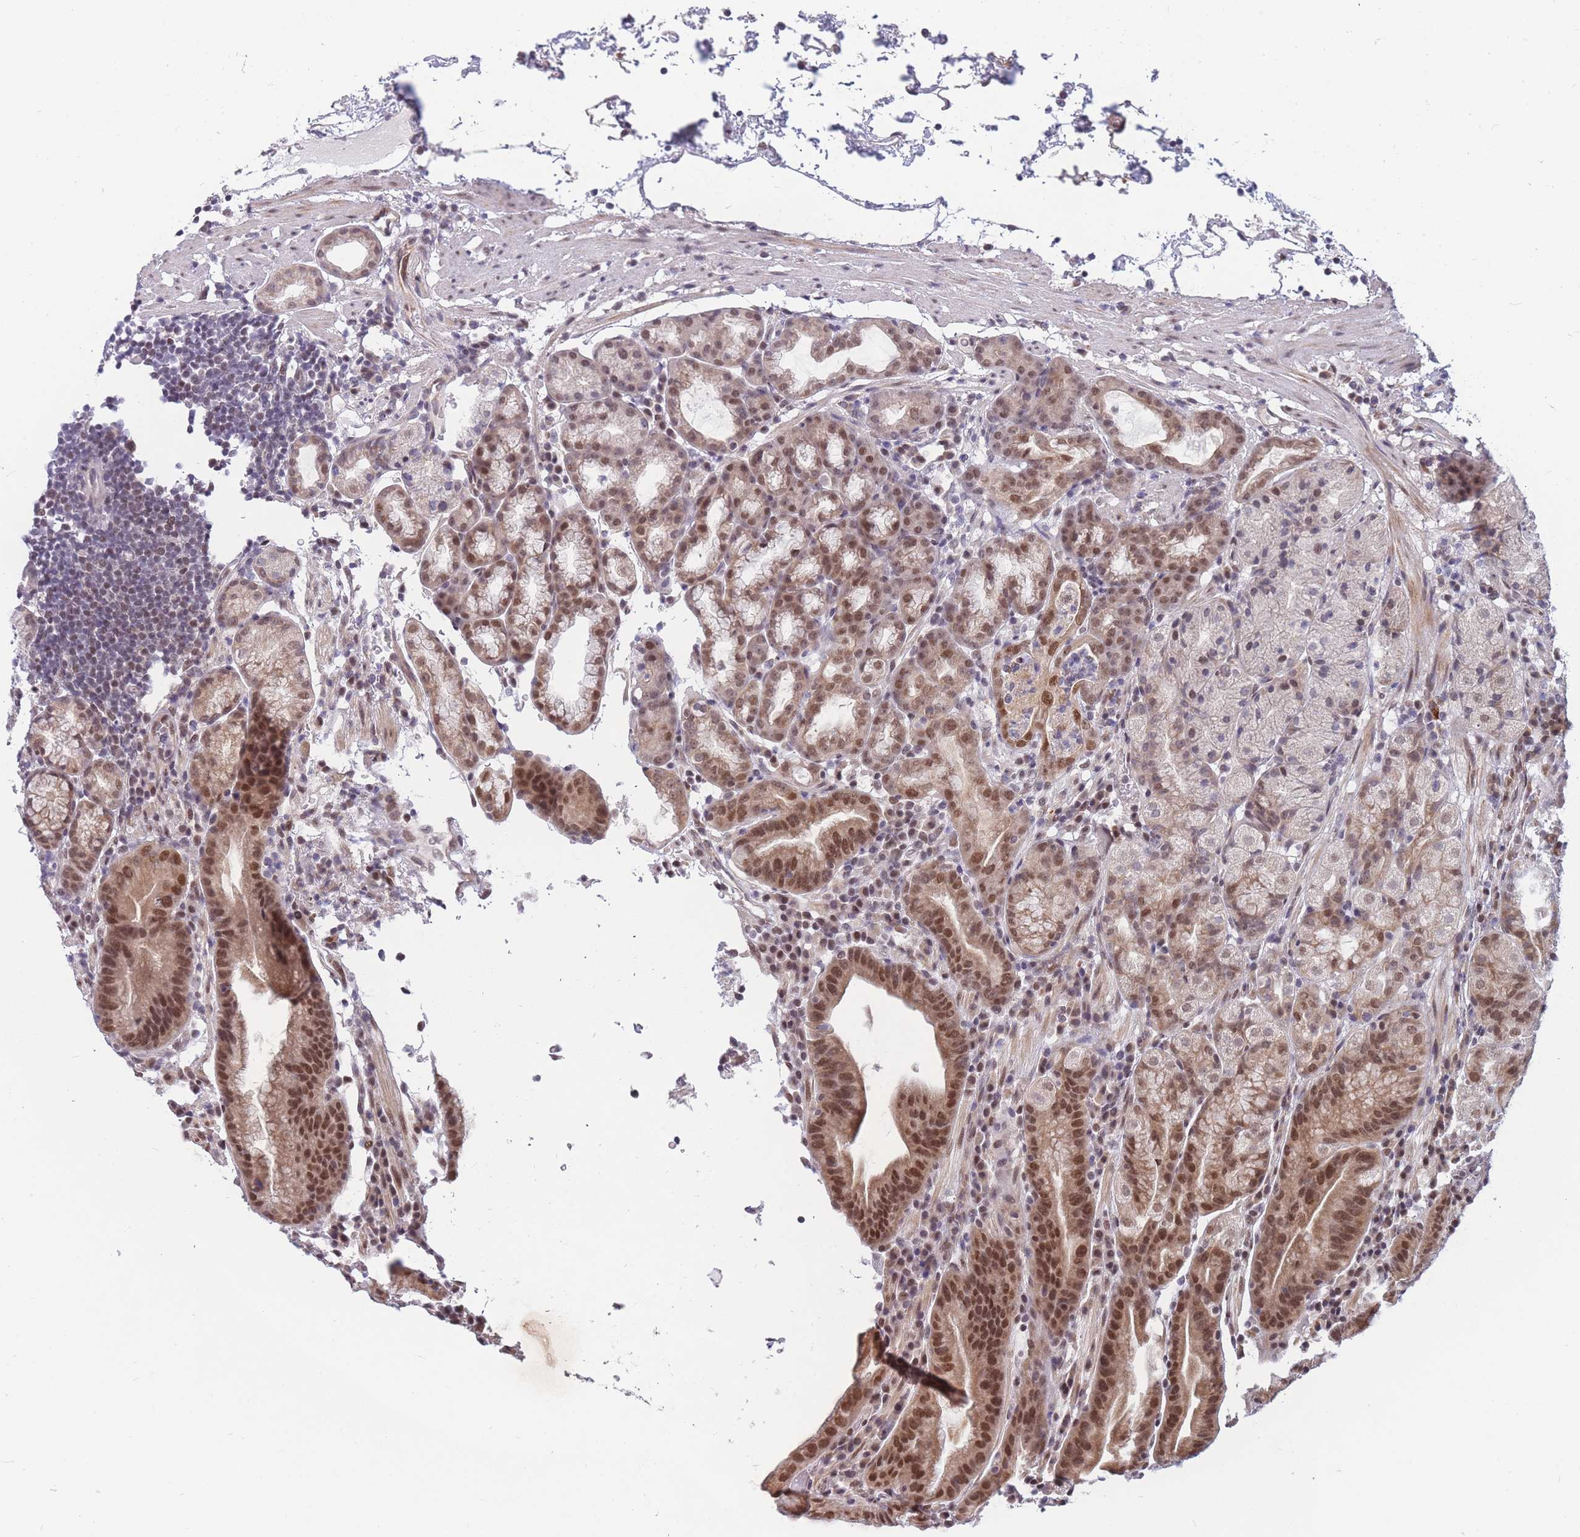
{"staining": {"intensity": "moderate", "quantity": "25%-75%", "location": "nuclear"}, "tissue": "stomach", "cell_type": "Glandular cells", "image_type": "normal", "snomed": [{"axis": "morphology", "description": "Normal tissue, NOS"}, {"axis": "morphology", "description": "Inflammation, NOS"}, {"axis": "topography", "description": "Stomach"}], "caption": "Immunohistochemistry (IHC) of benign stomach reveals medium levels of moderate nuclear expression in about 25%-75% of glandular cells.", "gene": "BCL9L", "patient": {"sex": "male", "age": 79}}